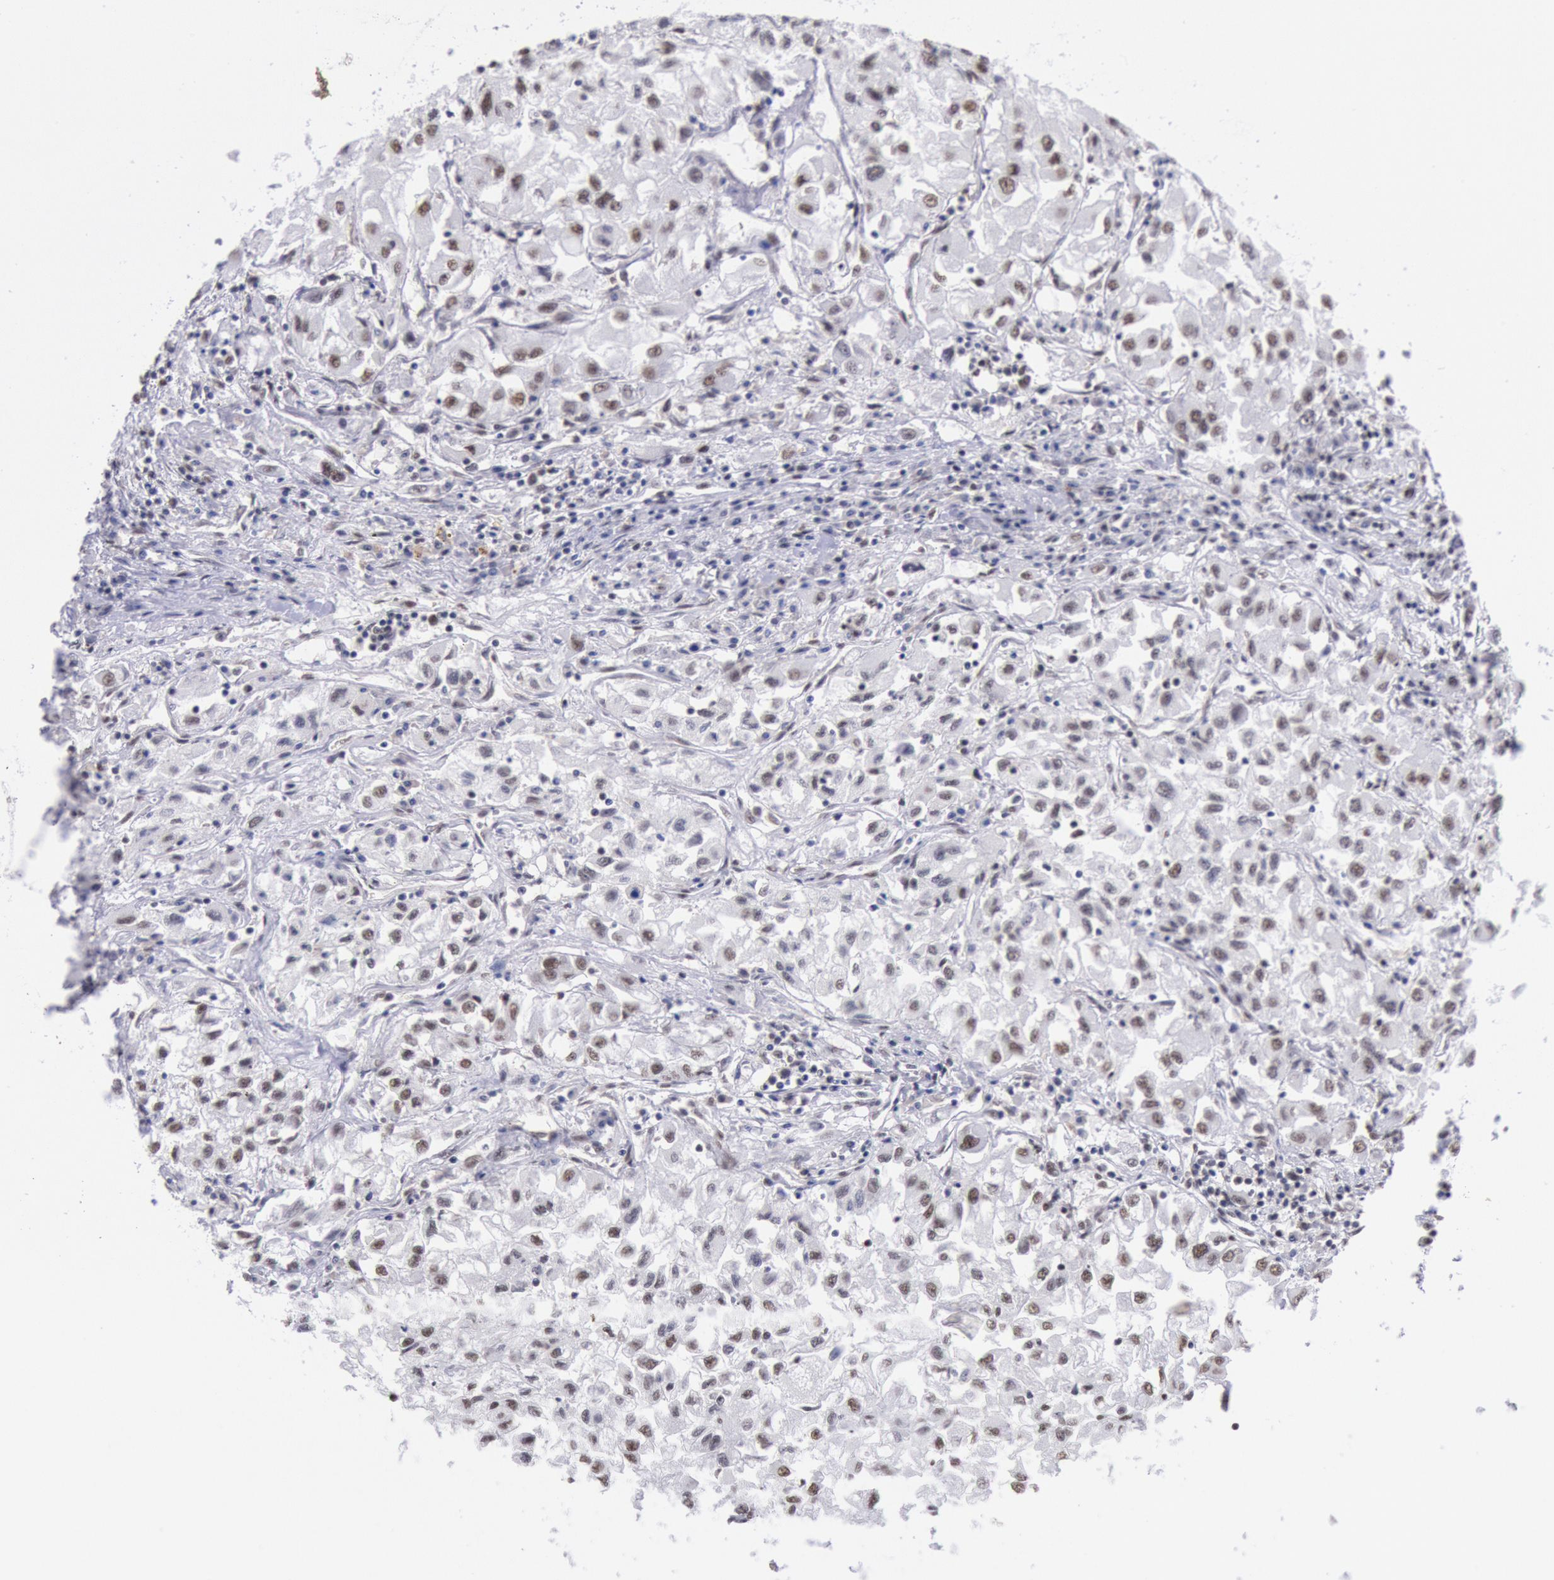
{"staining": {"intensity": "weak", "quantity": "<25%", "location": "nuclear"}, "tissue": "renal cancer", "cell_type": "Tumor cells", "image_type": "cancer", "snomed": [{"axis": "morphology", "description": "Adenocarcinoma, NOS"}, {"axis": "topography", "description": "Kidney"}], "caption": "Immunohistochemistry of renal cancer demonstrates no staining in tumor cells.", "gene": "SNRPD3", "patient": {"sex": "male", "age": 59}}